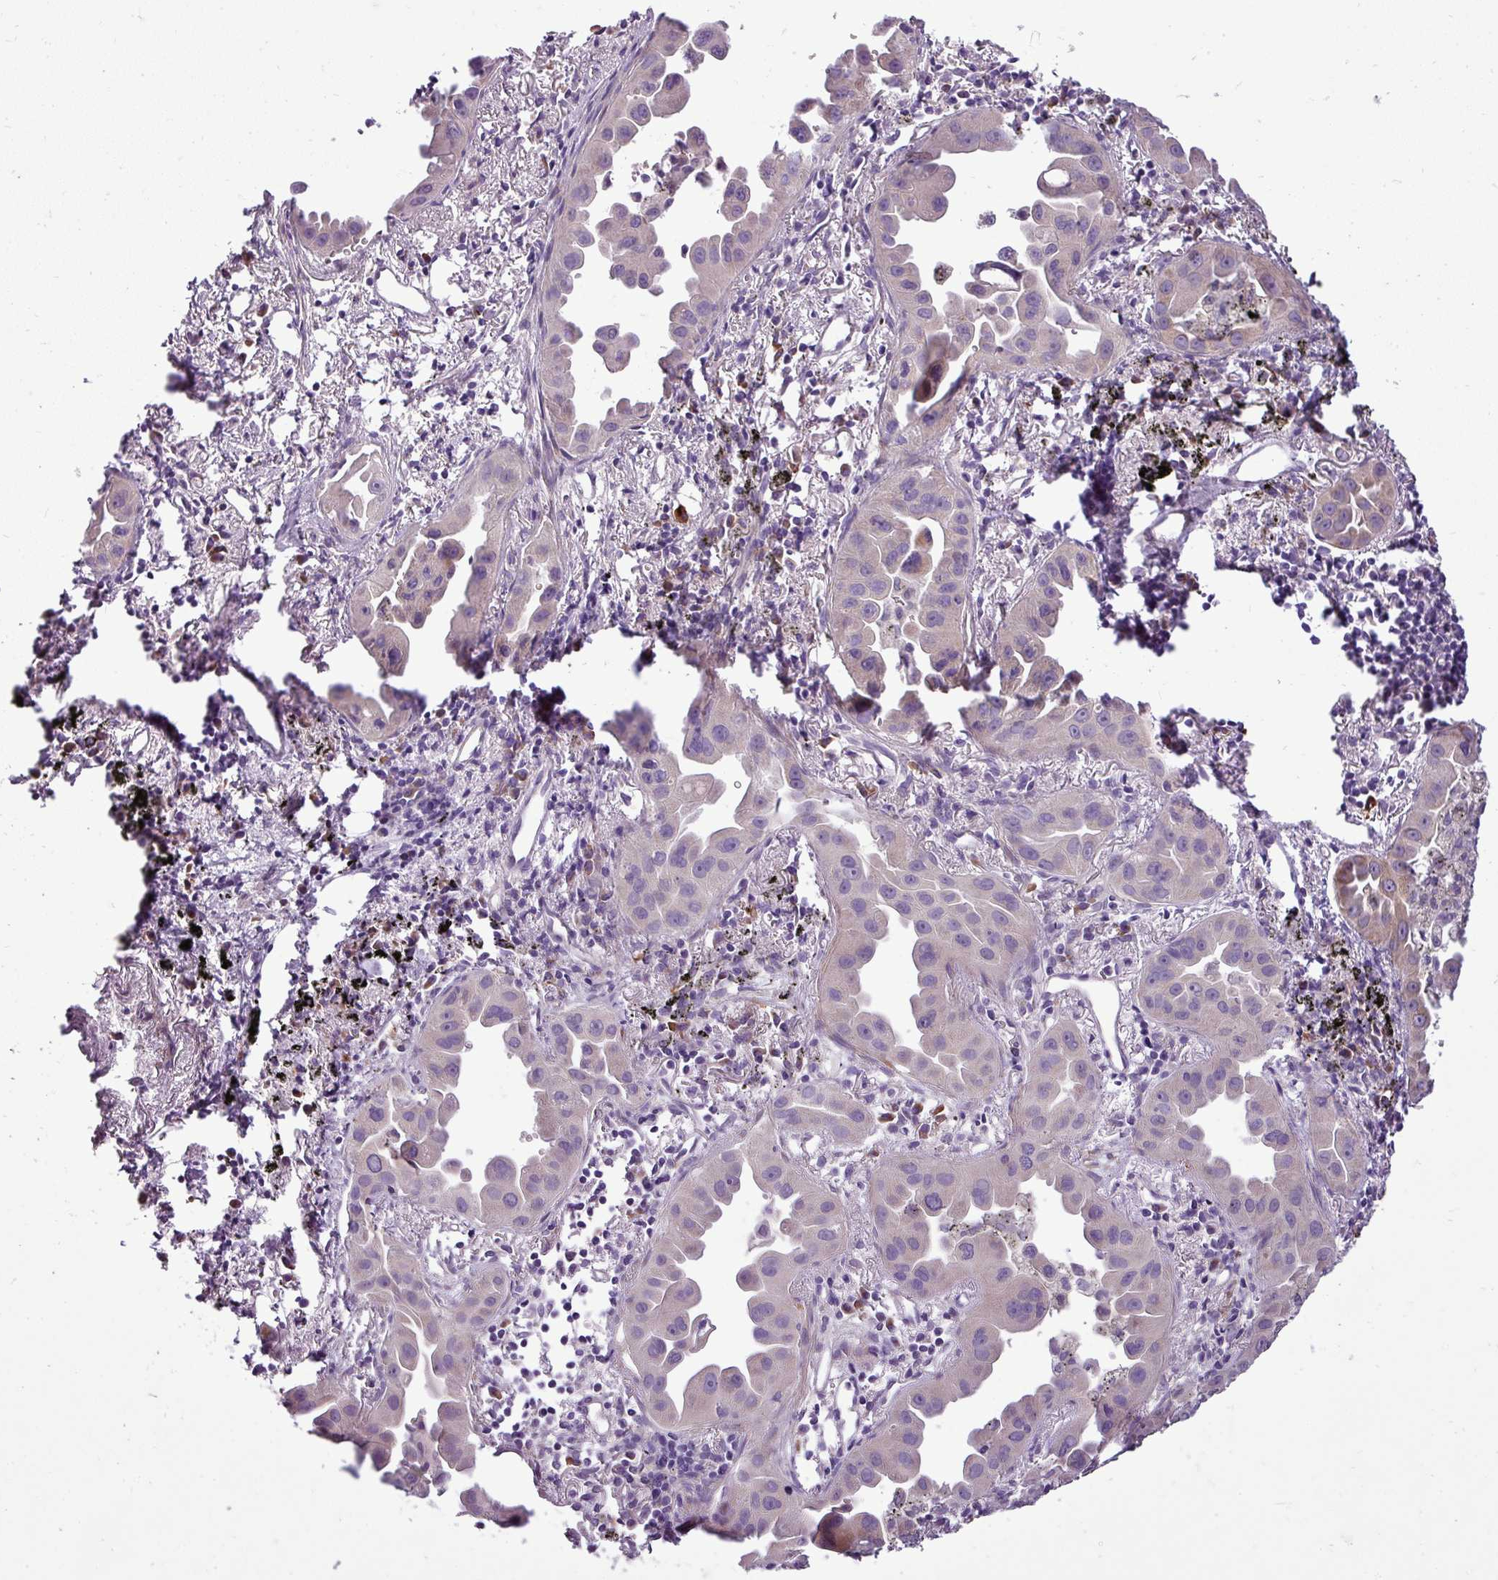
{"staining": {"intensity": "weak", "quantity": "<25%", "location": "cytoplasmic/membranous"}, "tissue": "lung cancer", "cell_type": "Tumor cells", "image_type": "cancer", "snomed": [{"axis": "morphology", "description": "Adenocarcinoma, NOS"}, {"axis": "topography", "description": "Lung"}], "caption": "Lung cancer was stained to show a protein in brown. There is no significant positivity in tumor cells. Brightfield microscopy of immunohistochemistry stained with DAB (brown) and hematoxylin (blue), captured at high magnification.", "gene": "MOCS3", "patient": {"sex": "male", "age": 68}}